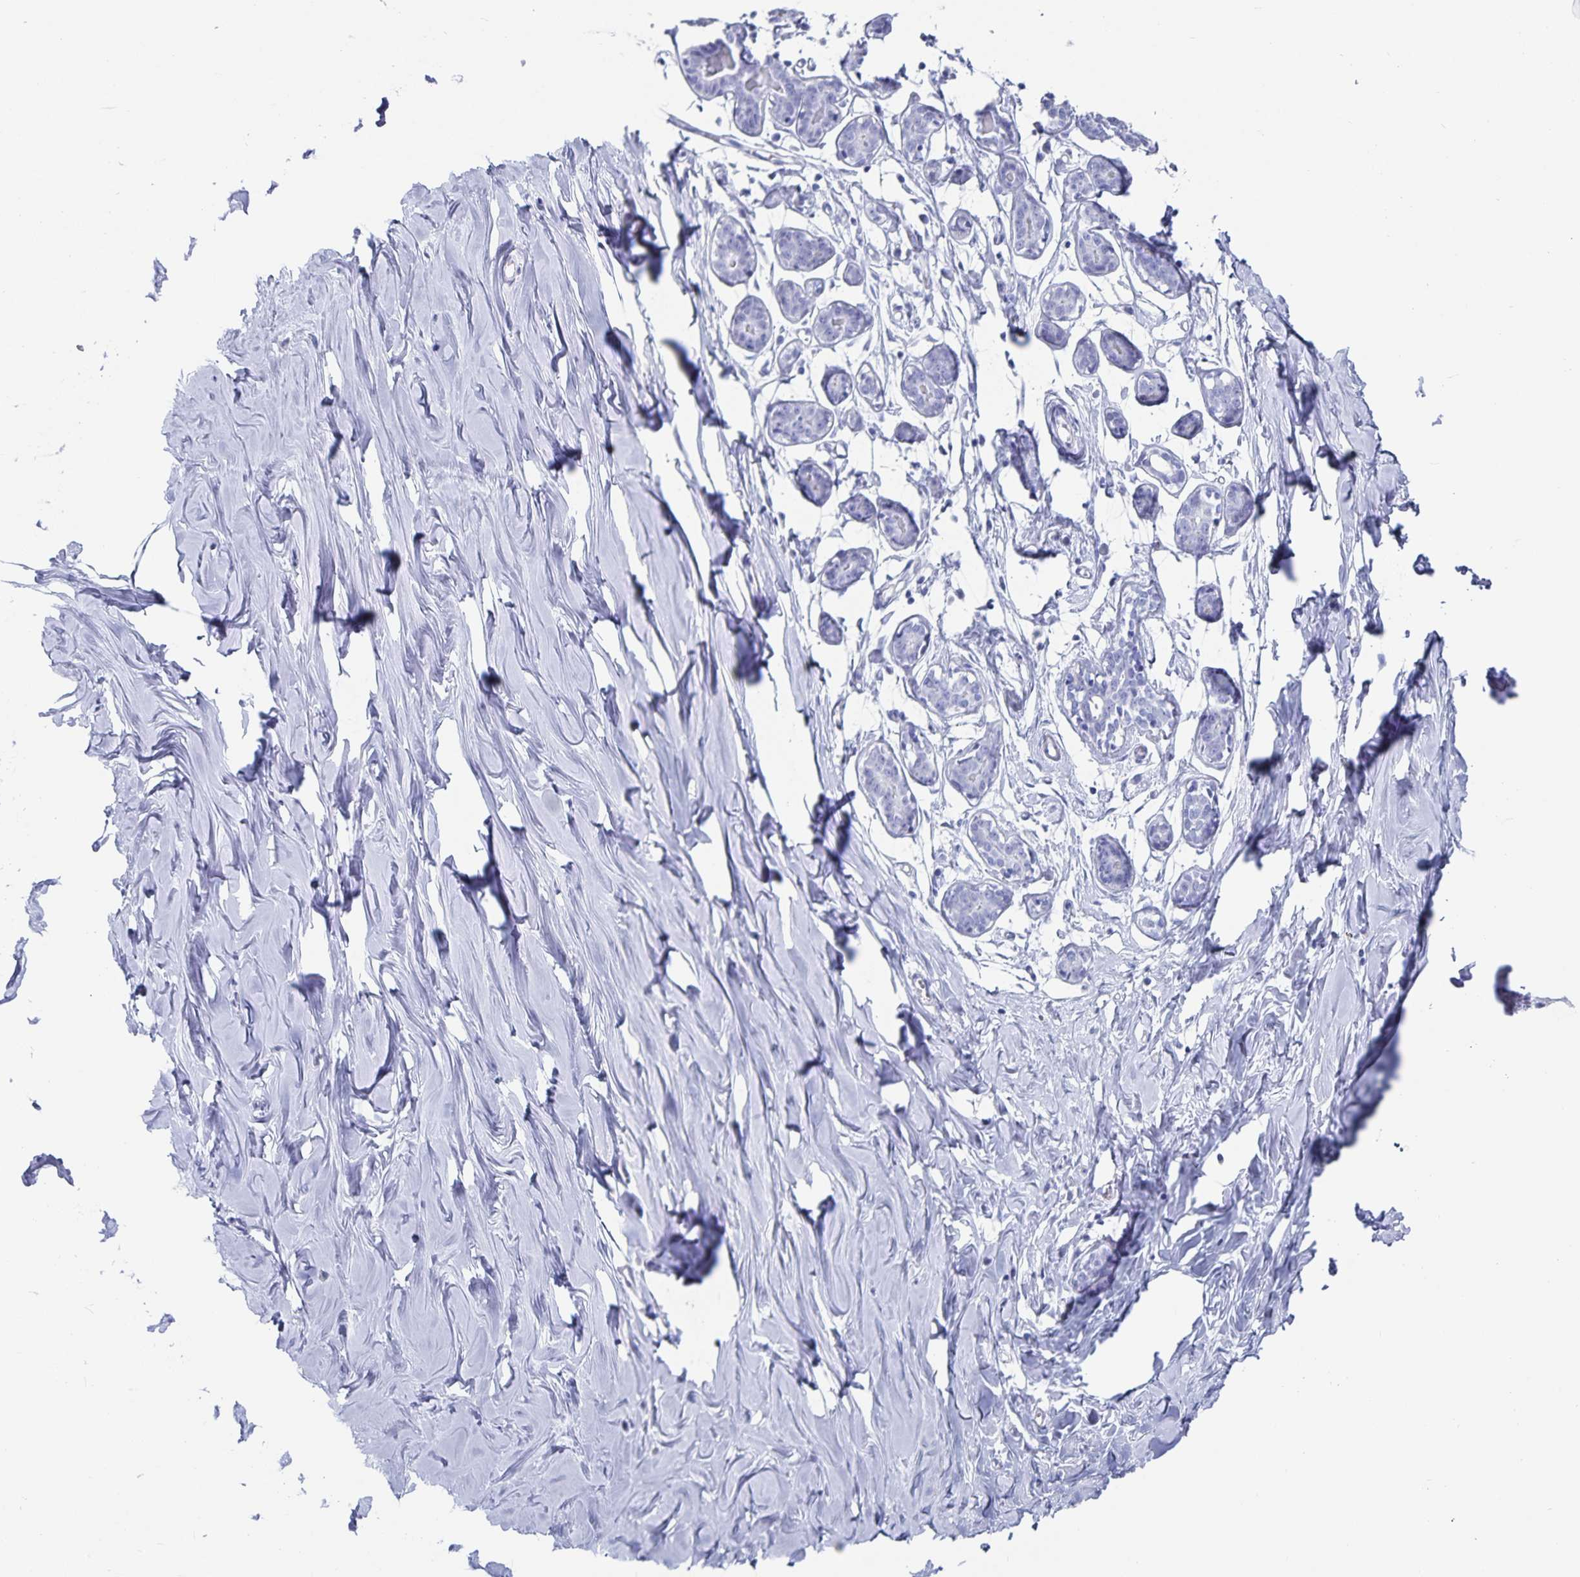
{"staining": {"intensity": "negative", "quantity": "none", "location": "none"}, "tissue": "breast", "cell_type": "Adipocytes", "image_type": "normal", "snomed": [{"axis": "morphology", "description": "Normal tissue, NOS"}, {"axis": "topography", "description": "Breast"}], "caption": "There is no significant expression in adipocytes of breast. The staining is performed using DAB brown chromogen with nuclei counter-stained in using hematoxylin.", "gene": "C19orf73", "patient": {"sex": "female", "age": 27}}